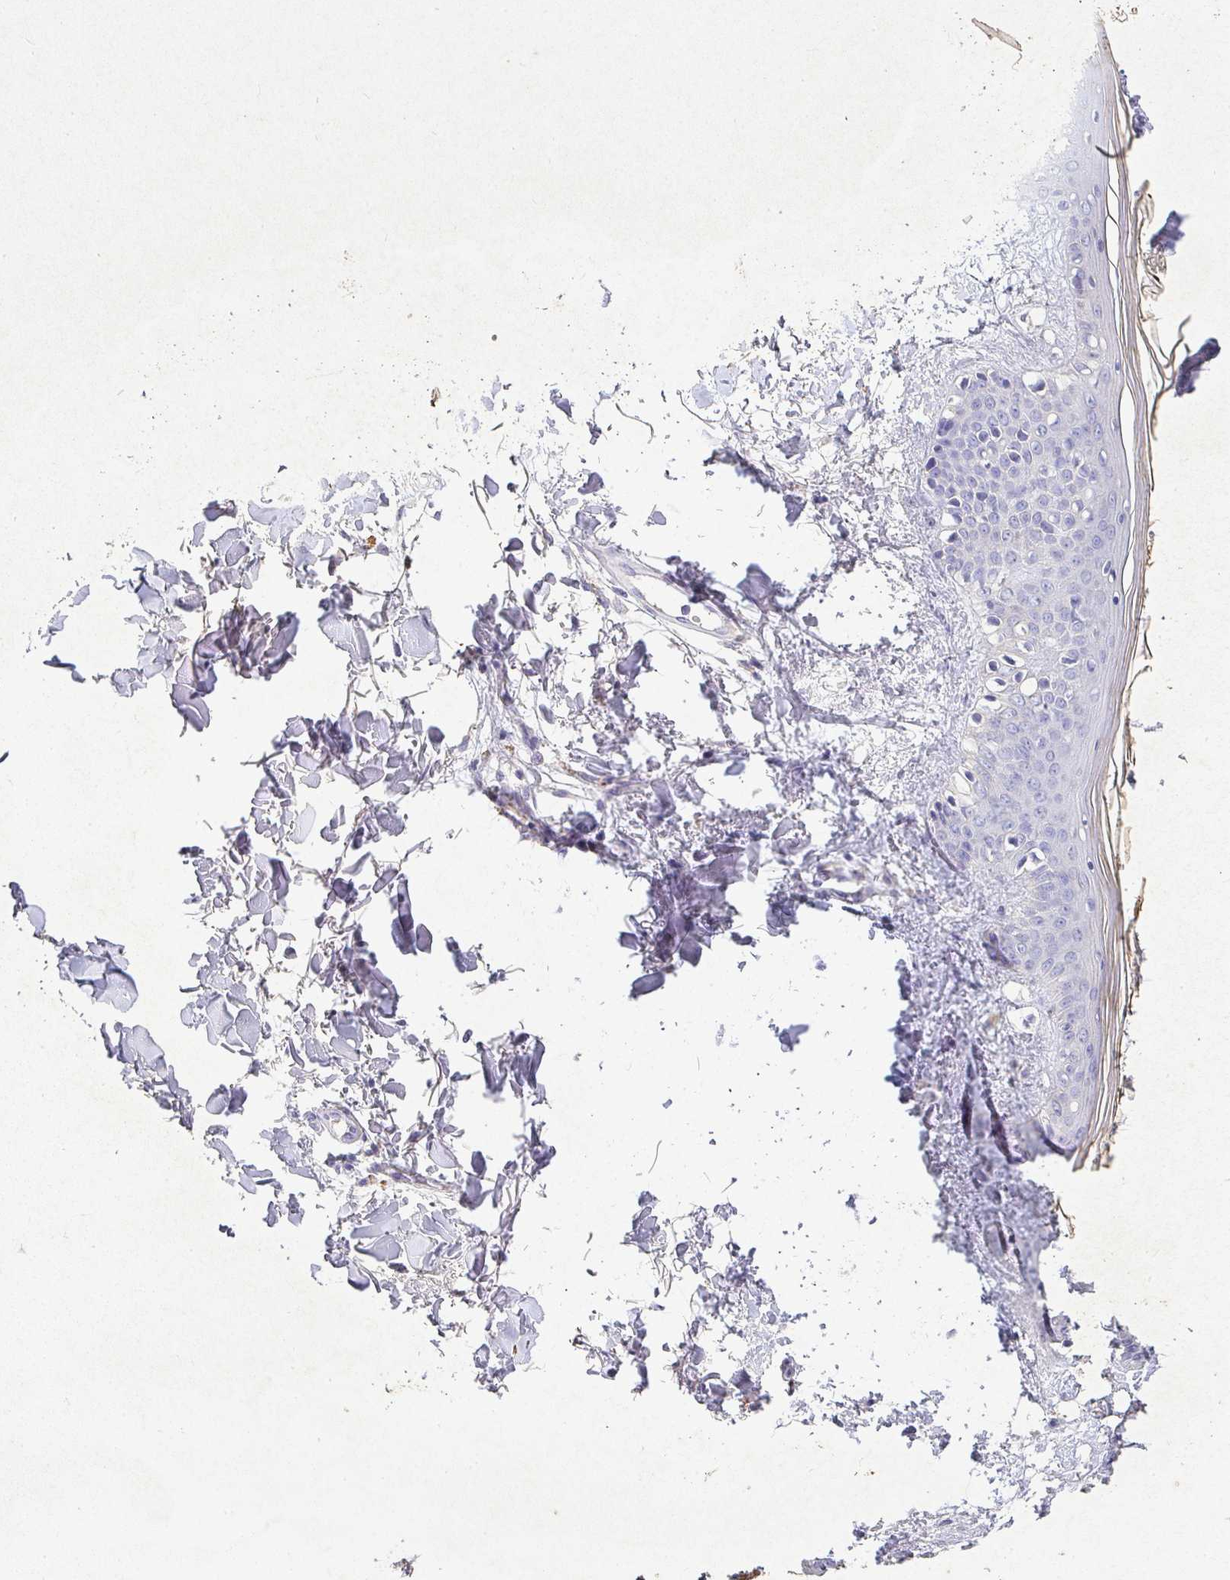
{"staining": {"intensity": "negative", "quantity": "none", "location": "none"}, "tissue": "skin", "cell_type": "Fibroblasts", "image_type": "normal", "snomed": [{"axis": "morphology", "description": "Normal tissue, NOS"}, {"axis": "topography", "description": "Skin"}], "caption": "High magnification brightfield microscopy of benign skin stained with DAB (brown) and counterstained with hematoxylin (blue): fibroblasts show no significant expression. The staining is performed using DAB brown chromogen with nuclei counter-stained in using hematoxylin.", "gene": "RPS2", "patient": {"sex": "female", "age": 34}}